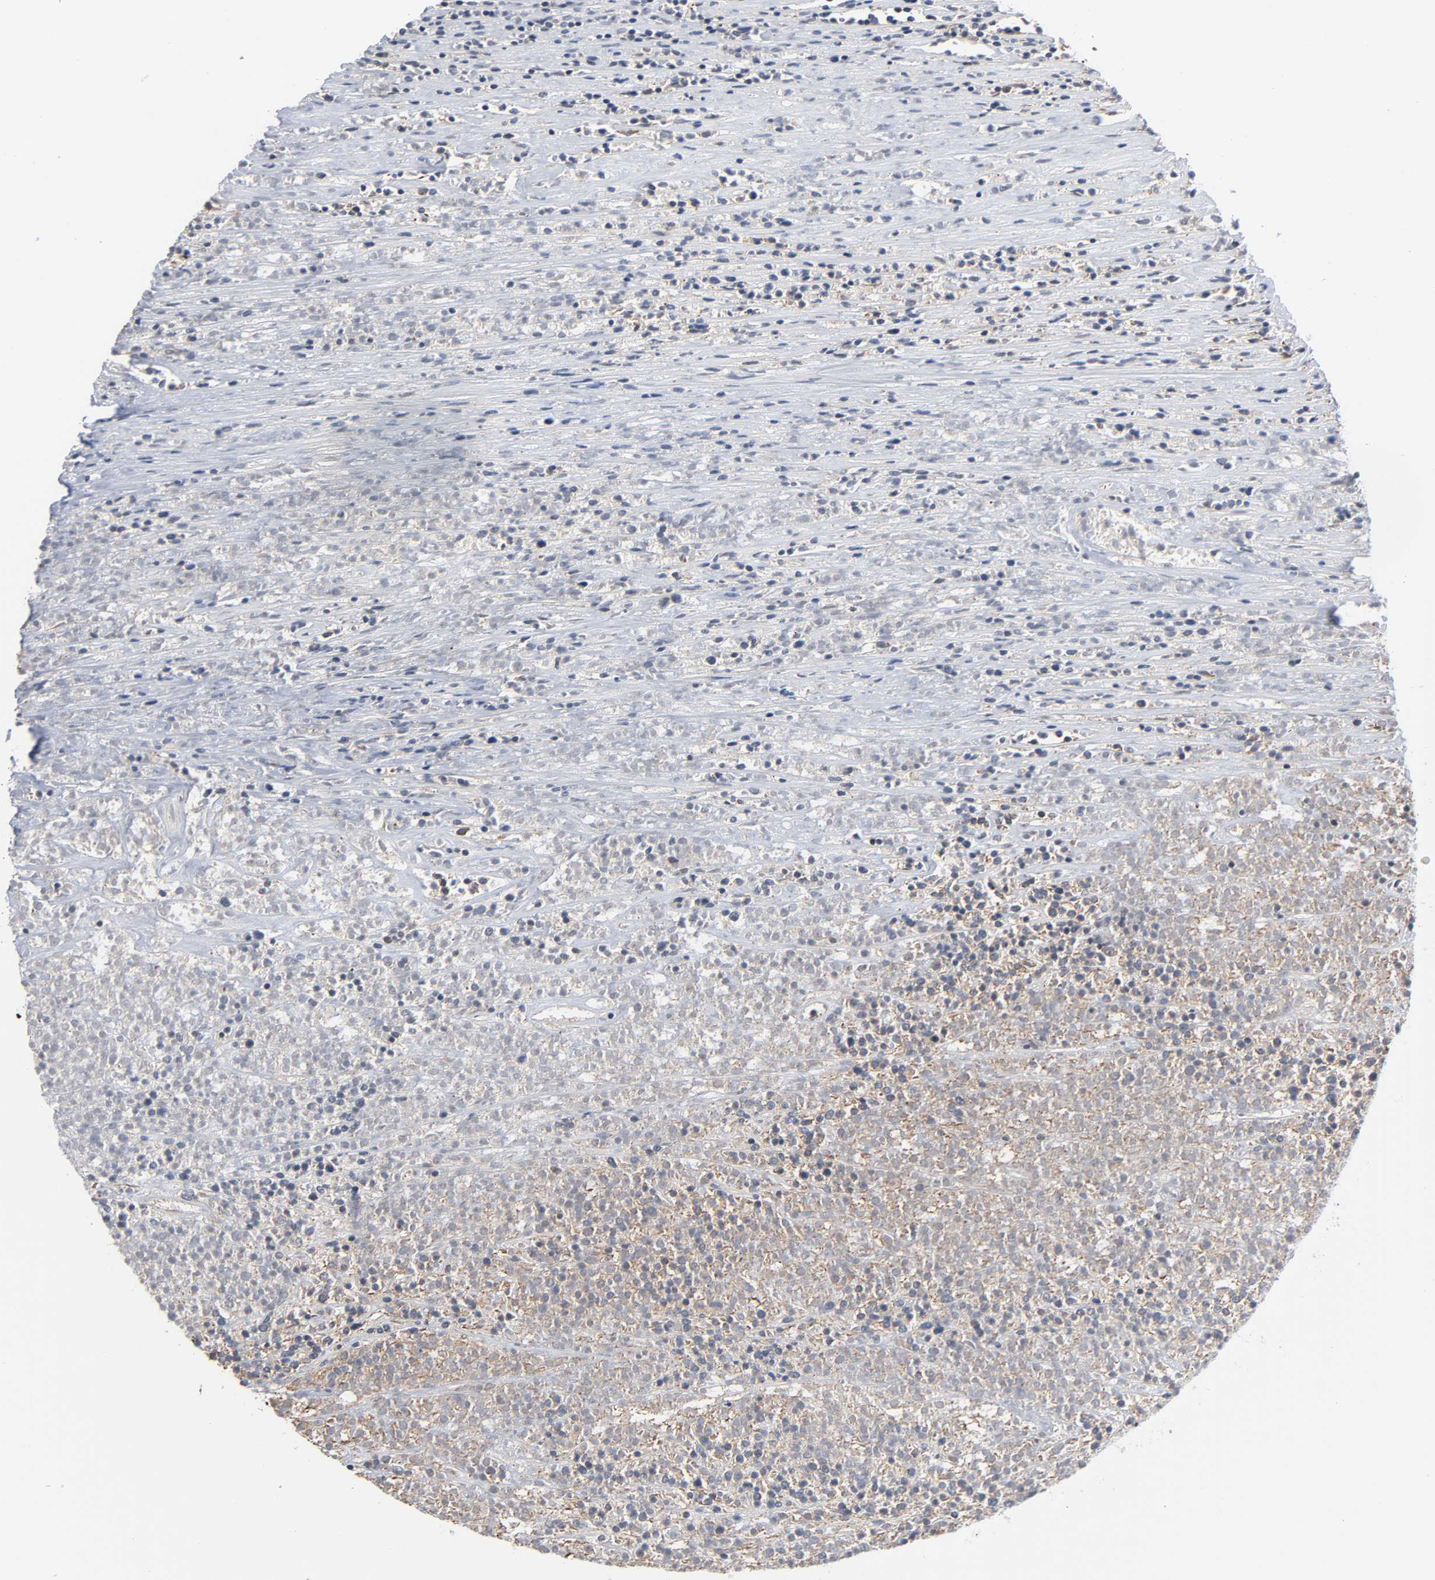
{"staining": {"intensity": "weak", "quantity": "<25%", "location": "cytoplasmic/membranous"}, "tissue": "lymphoma", "cell_type": "Tumor cells", "image_type": "cancer", "snomed": [{"axis": "morphology", "description": "Malignant lymphoma, non-Hodgkin's type, High grade"}, {"axis": "topography", "description": "Lymph node"}], "caption": "High magnification brightfield microscopy of malignant lymphoma, non-Hodgkin's type (high-grade) stained with DAB (brown) and counterstained with hematoxylin (blue): tumor cells show no significant positivity.", "gene": "DDX10", "patient": {"sex": "female", "age": 73}}